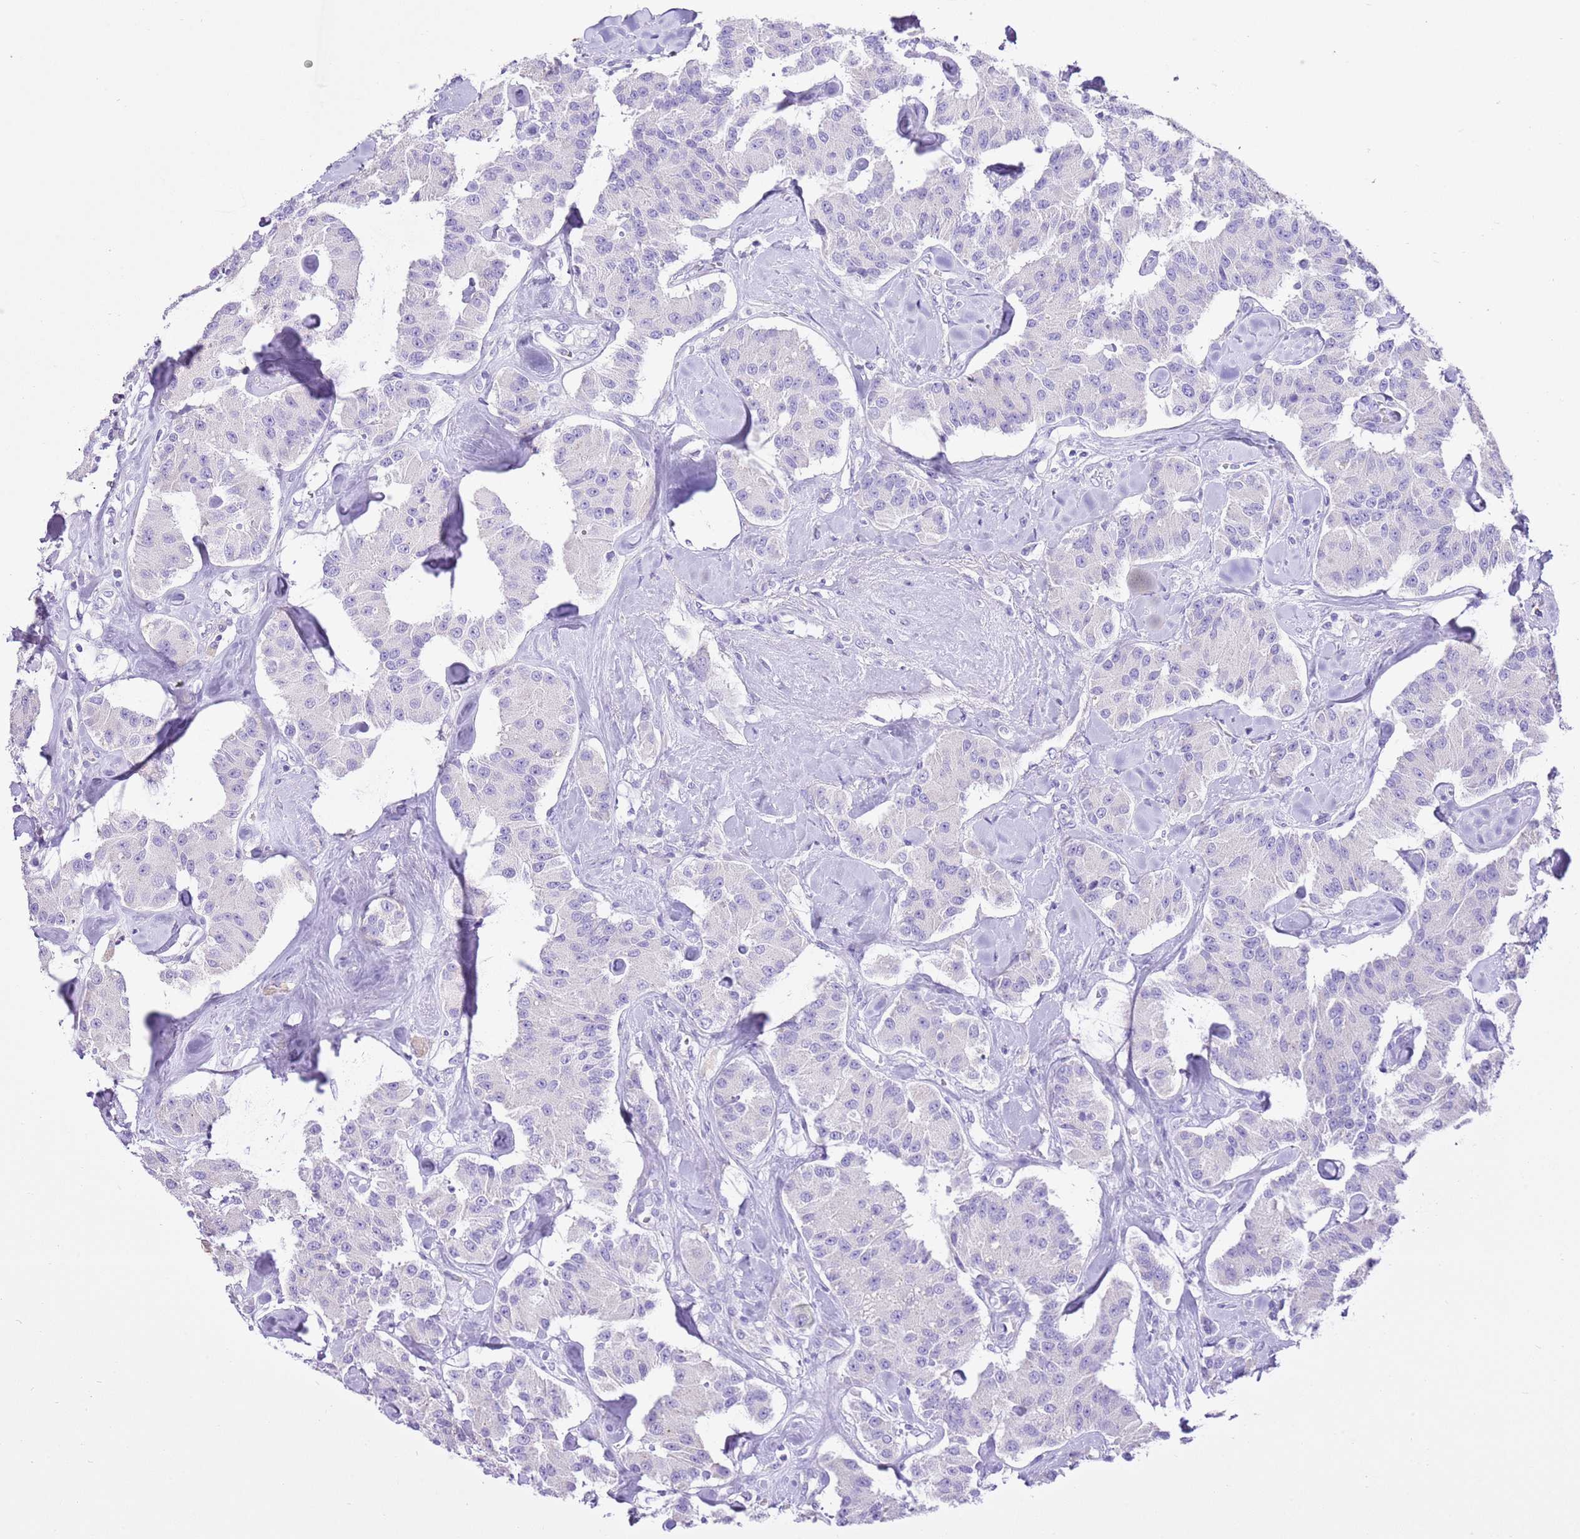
{"staining": {"intensity": "negative", "quantity": "none", "location": "none"}, "tissue": "carcinoid", "cell_type": "Tumor cells", "image_type": "cancer", "snomed": [{"axis": "morphology", "description": "Carcinoid, malignant, NOS"}, {"axis": "topography", "description": "Pancreas"}], "caption": "A high-resolution photomicrograph shows IHC staining of carcinoid, which demonstrates no significant staining in tumor cells. (DAB immunohistochemistry (IHC) visualized using brightfield microscopy, high magnification).", "gene": "AAR2", "patient": {"sex": "male", "age": 41}}